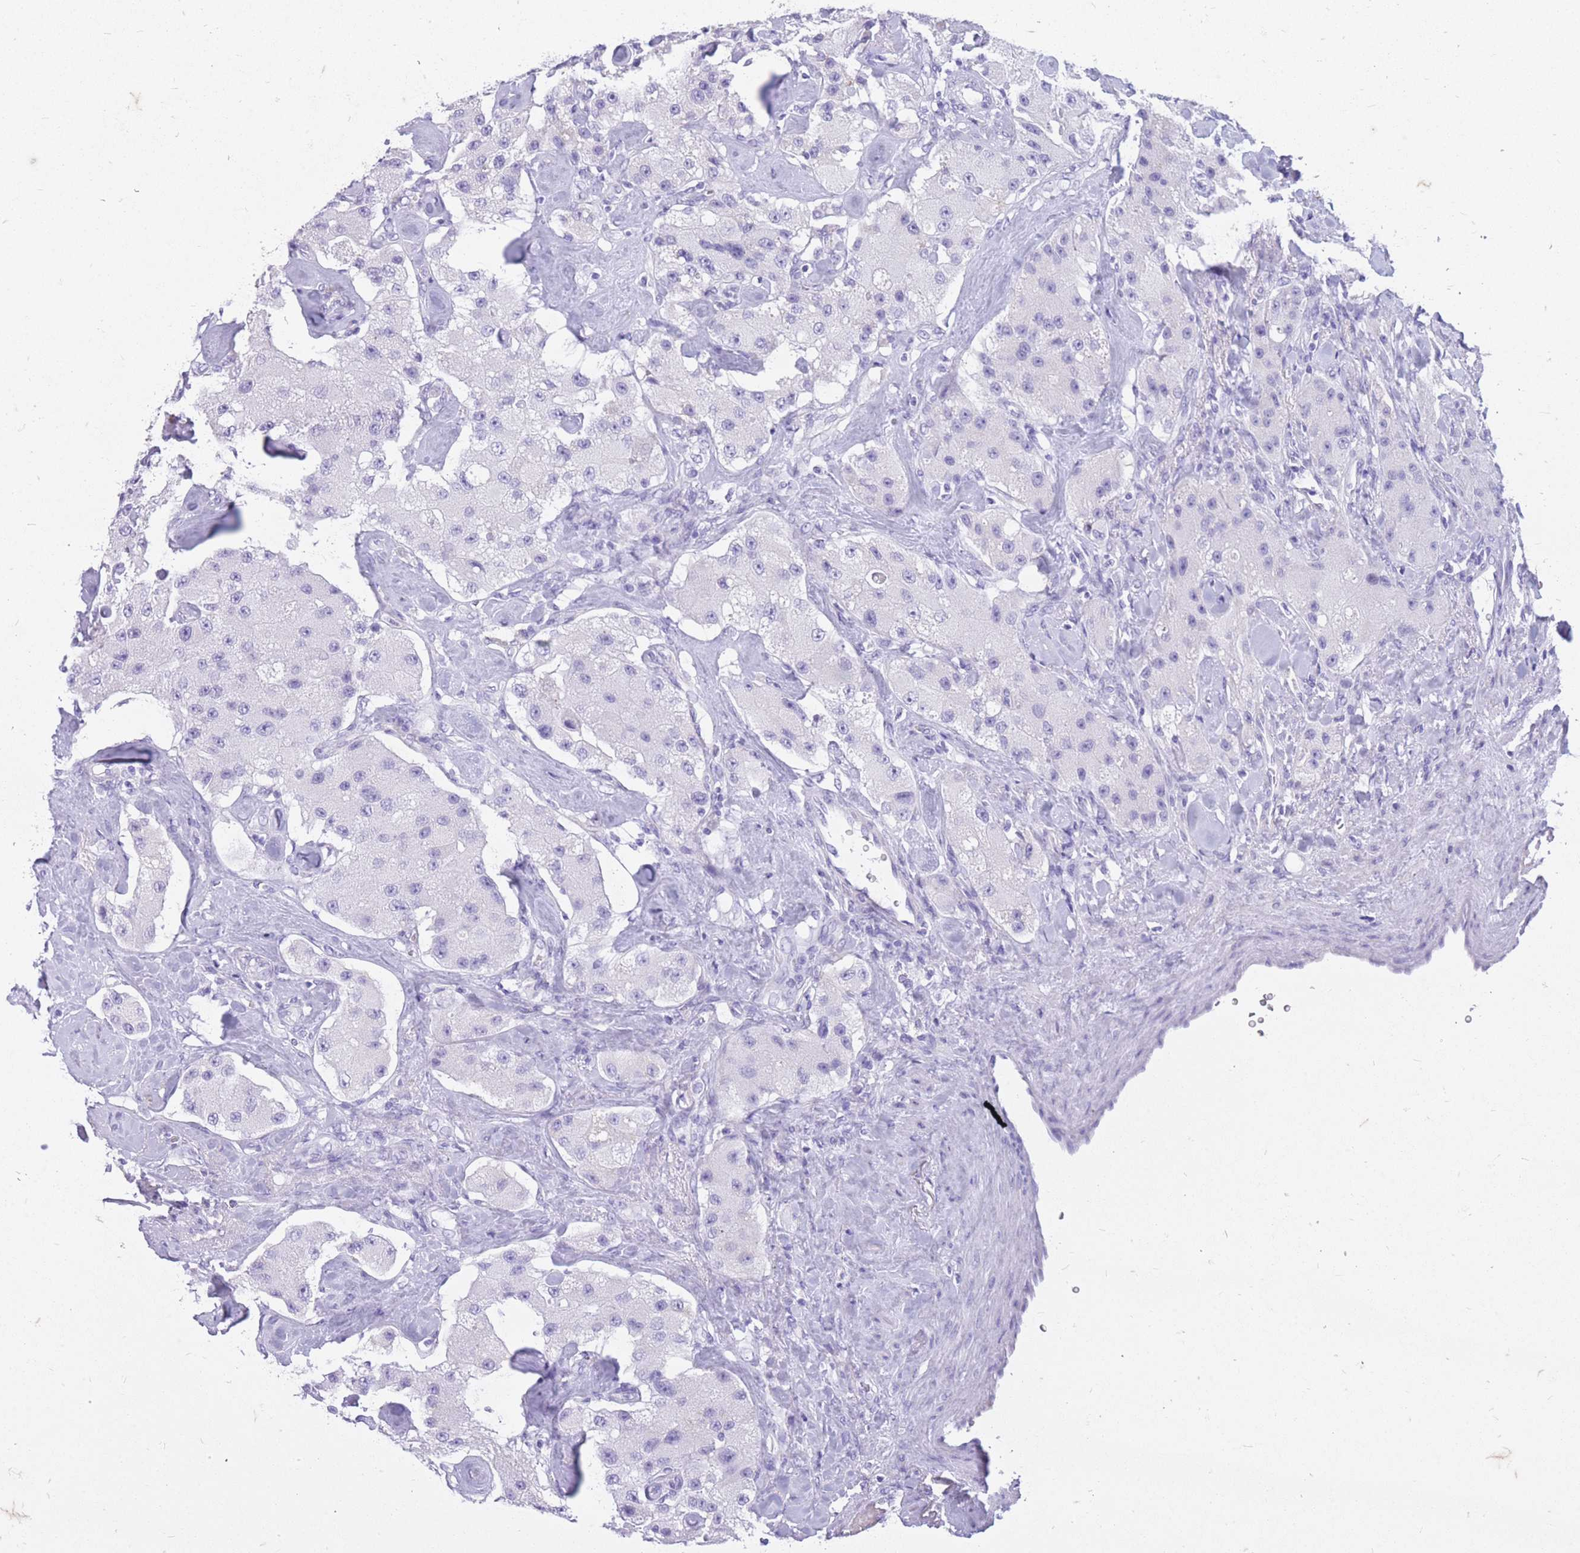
{"staining": {"intensity": "negative", "quantity": "none", "location": "none"}, "tissue": "carcinoid", "cell_type": "Tumor cells", "image_type": "cancer", "snomed": [{"axis": "morphology", "description": "Carcinoid, malignant, NOS"}, {"axis": "topography", "description": "Pancreas"}], "caption": "Image shows no significant protein positivity in tumor cells of carcinoid. (DAB immunohistochemistry (IHC), high magnification).", "gene": "ZFP37", "patient": {"sex": "male", "age": 41}}